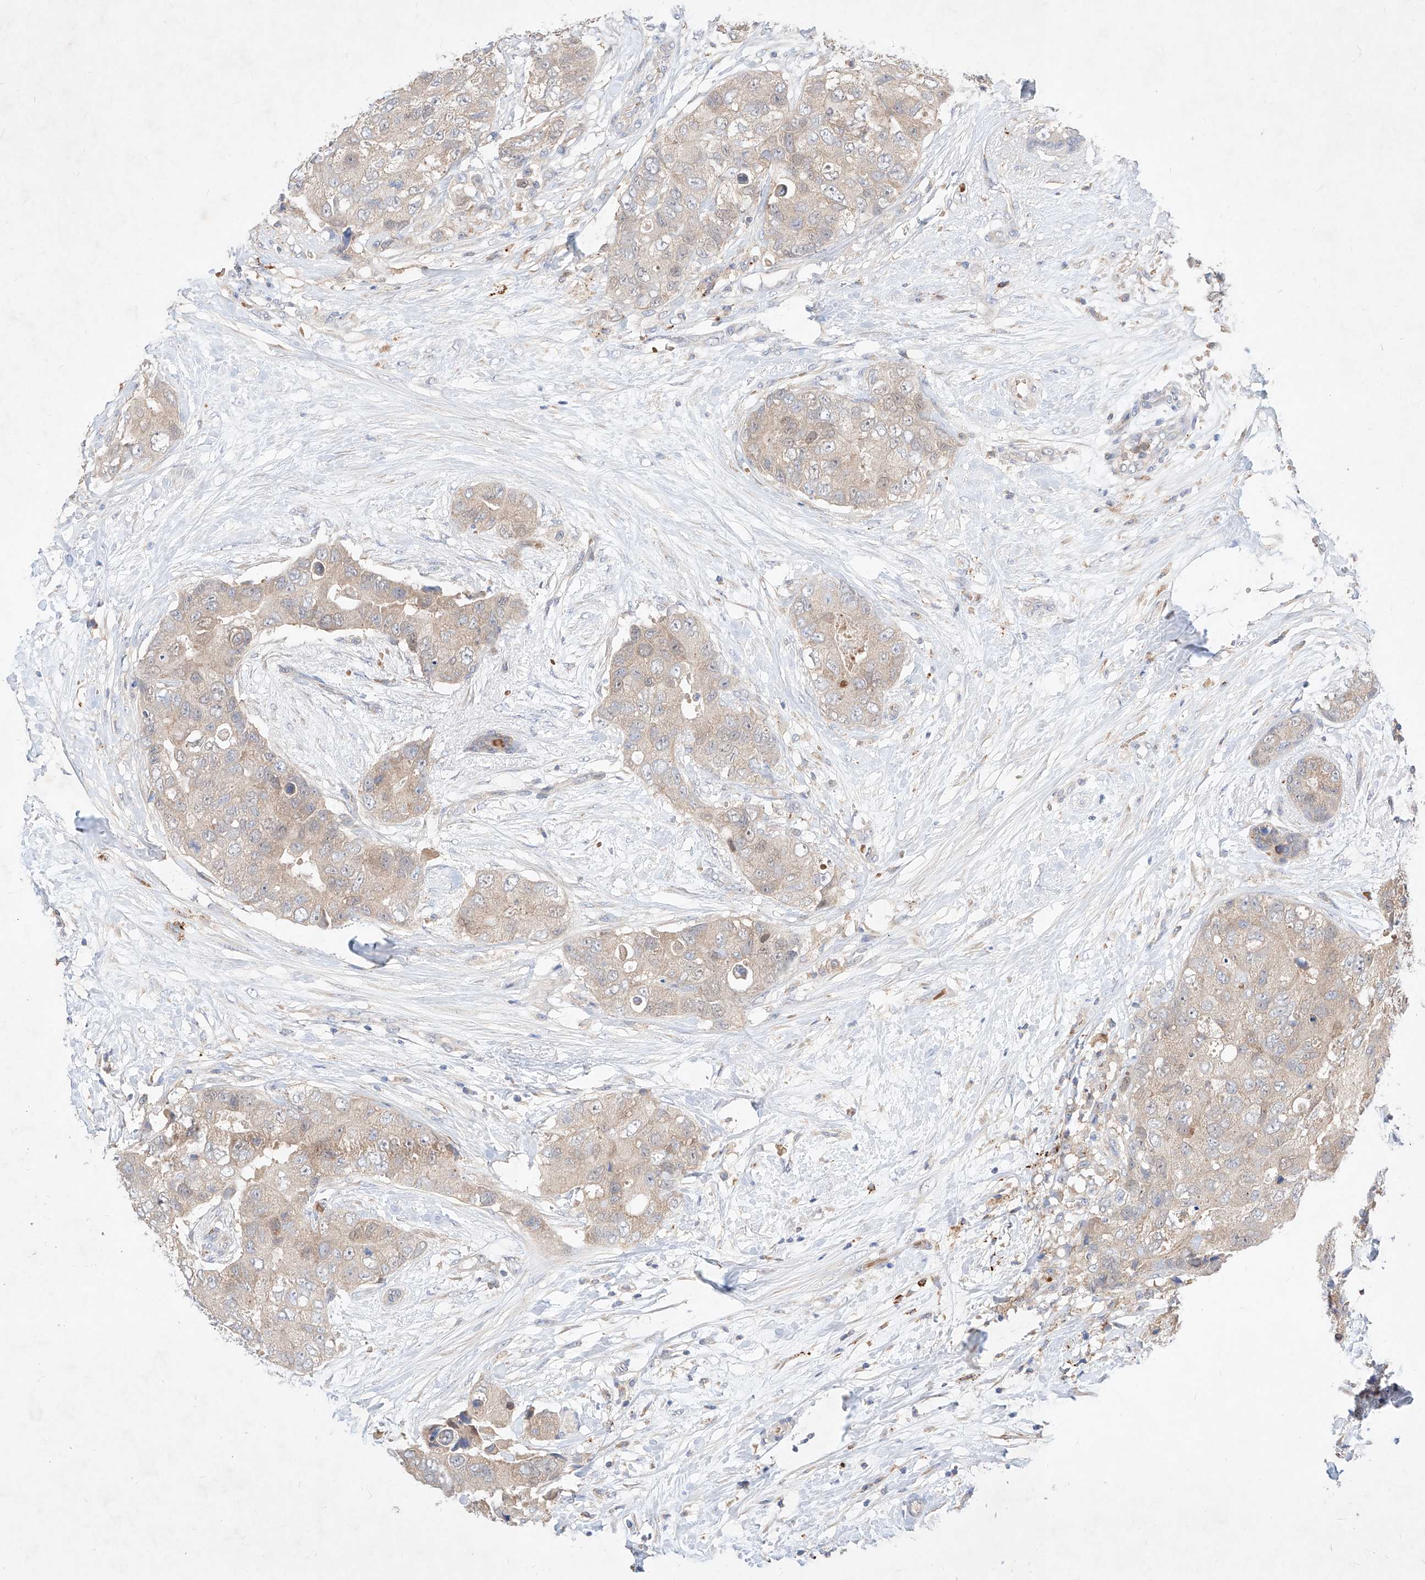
{"staining": {"intensity": "weak", "quantity": "<25%", "location": "cytoplasmic/membranous,nuclear"}, "tissue": "breast cancer", "cell_type": "Tumor cells", "image_type": "cancer", "snomed": [{"axis": "morphology", "description": "Duct carcinoma"}, {"axis": "topography", "description": "Breast"}], "caption": "Image shows no significant protein positivity in tumor cells of intraductal carcinoma (breast).", "gene": "TSNAX", "patient": {"sex": "female", "age": 62}}